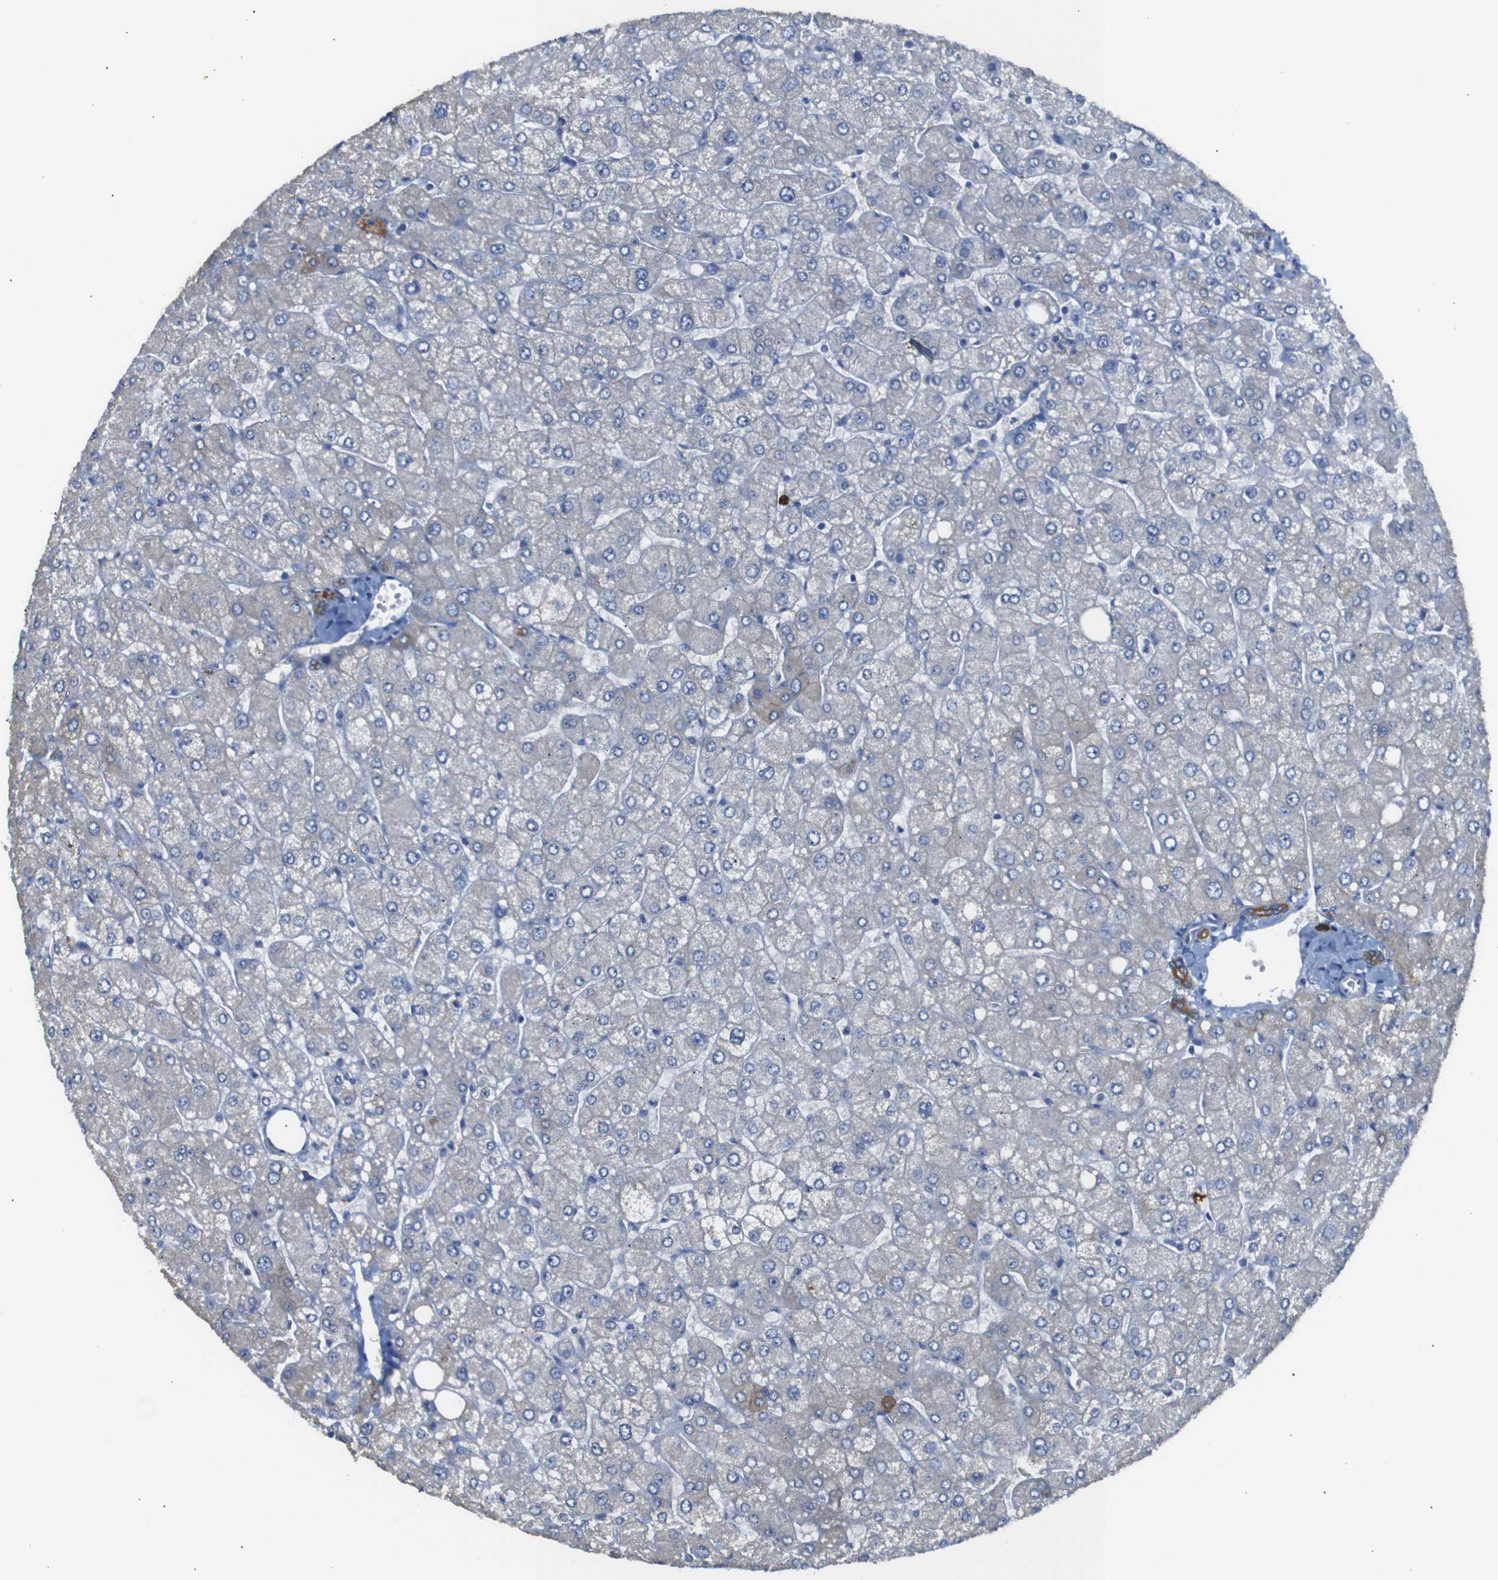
{"staining": {"intensity": "moderate", "quantity": ">75%", "location": "cytoplasmic/membranous"}, "tissue": "liver", "cell_type": "Cholangiocytes", "image_type": "normal", "snomed": [{"axis": "morphology", "description": "Normal tissue, NOS"}, {"axis": "topography", "description": "Liver"}], "caption": "A histopathology image showing moderate cytoplasmic/membranous staining in about >75% of cholangiocytes in normal liver, as visualized by brown immunohistochemical staining.", "gene": "ALOX15", "patient": {"sex": "male", "age": 55}}